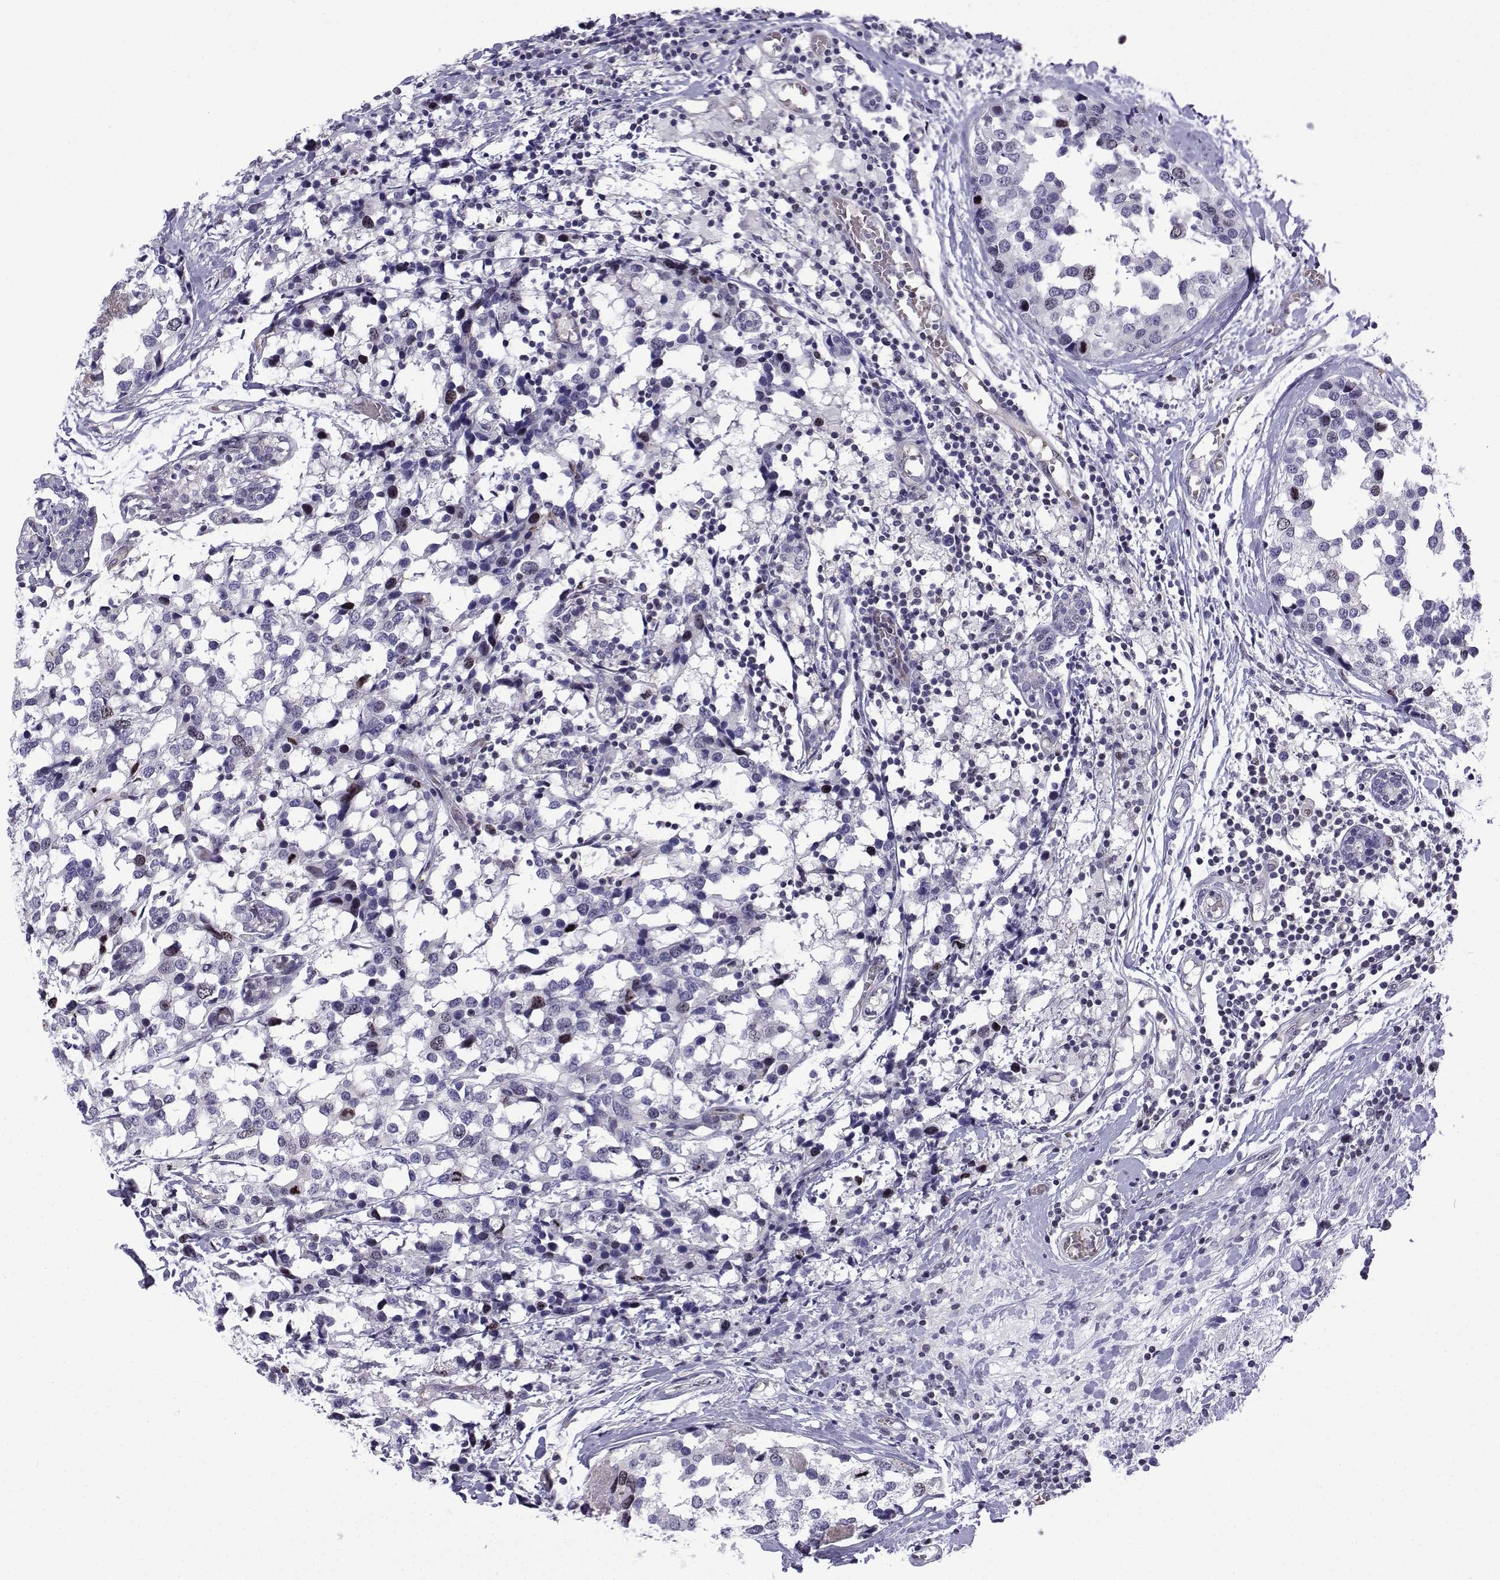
{"staining": {"intensity": "moderate", "quantity": "<25%", "location": "nuclear"}, "tissue": "breast cancer", "cell_type": "Tumor cells", "image_type": "cancer", "snomed": [{"axis": "morphology", "description": "Lobular carcinoma"}, {"axis": "topography", "description": "Breast"}], "caption": "Human breast cancer stained with a brown dye reveals moderate nuclear positive staining in about <25% of tumor cells.", "gene": "INCENP", "patient": {"sex": "female", "age": 59}}